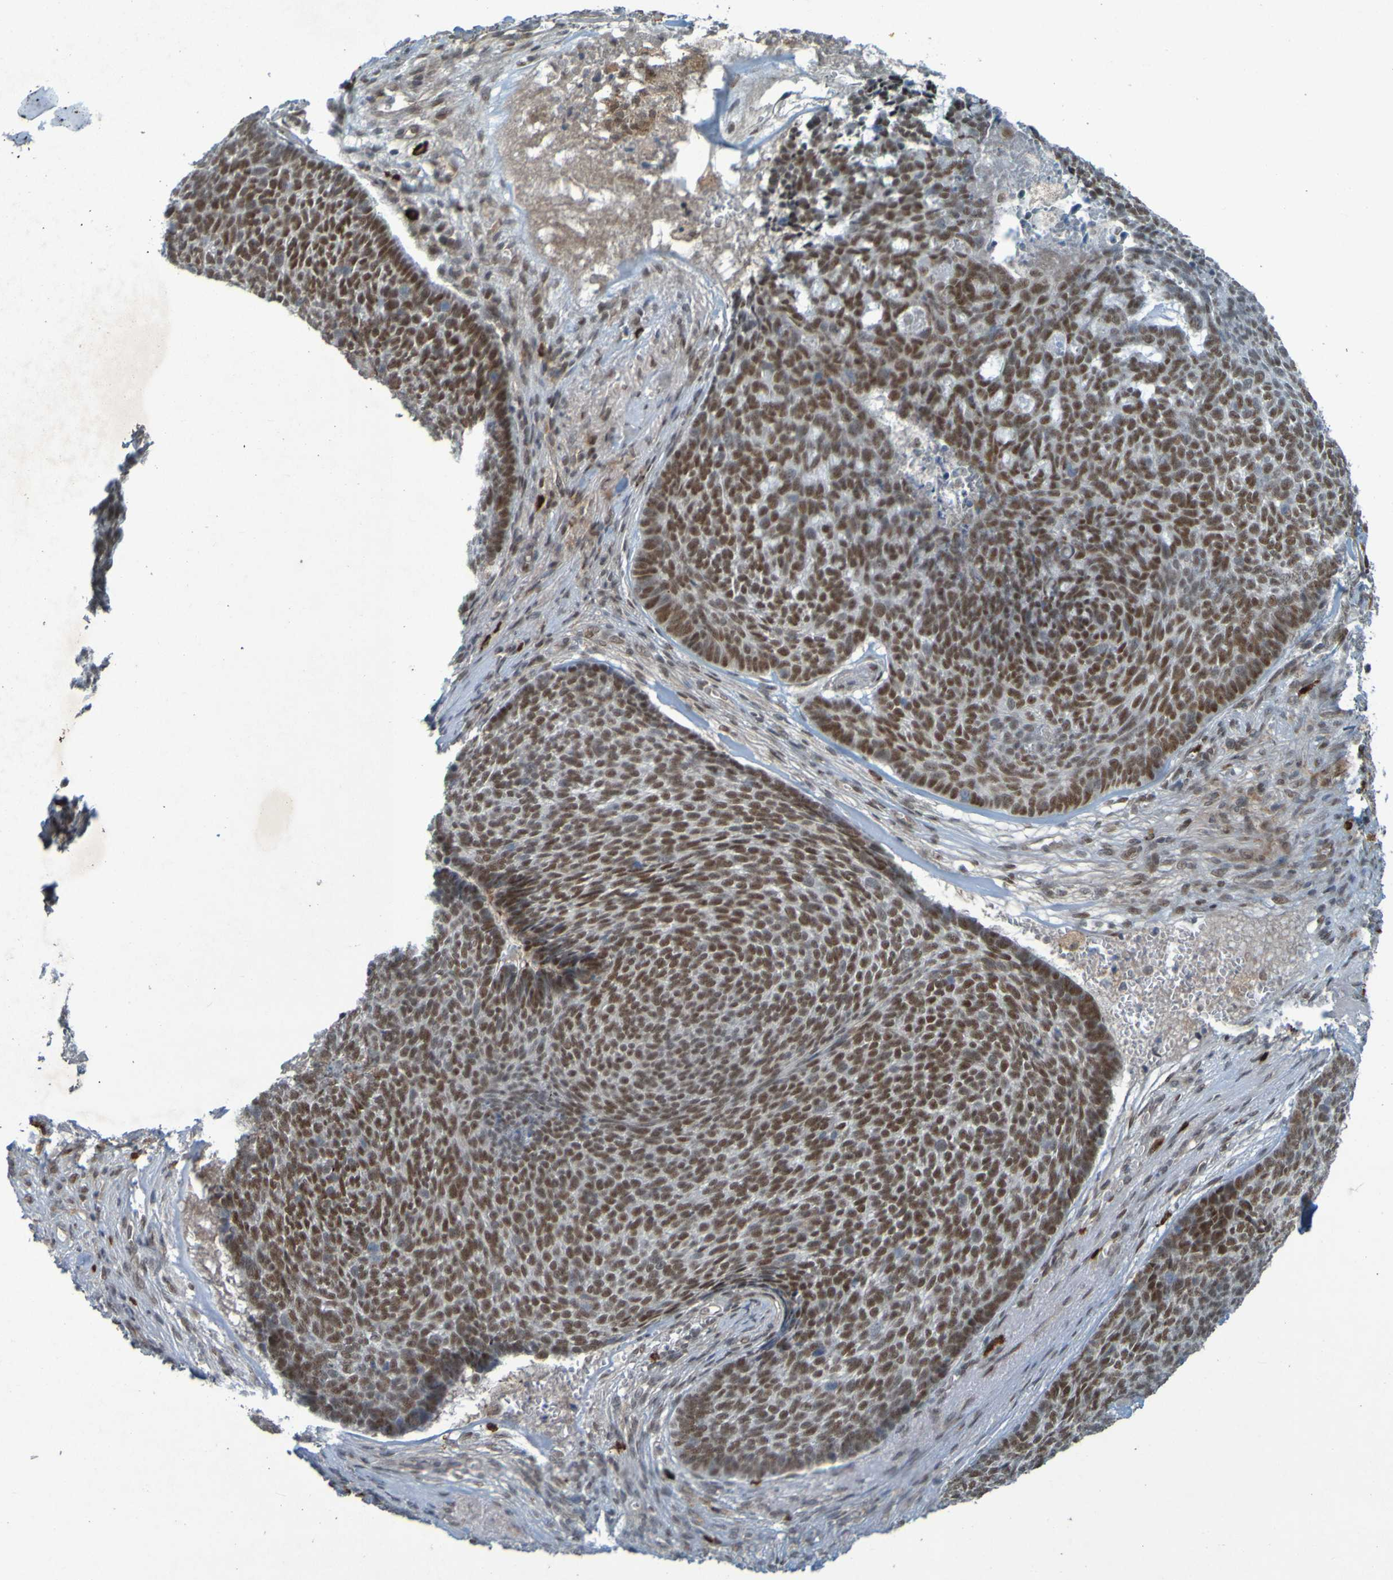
{"staining": {"intensity": "moderate", "quantity": ">75%", "location": "nuclear"}, "tissue": "skin cancer", "cell_type": "Tumor cells", "image_type": "cancer", "snomed": [{"axis": "morphology", "description": "Basal cell carcinoma"}, {"axis": "topography", "description": "Skin"}], "caption": "Immunohistochemistry of human skin cancer (basal cell carcinoma) demonstrates medium levels of moderate nuclear staining in about >75% of tumor cells.", "gene": "MCPH1", "patient": {"sex": "male", "age": 84}}